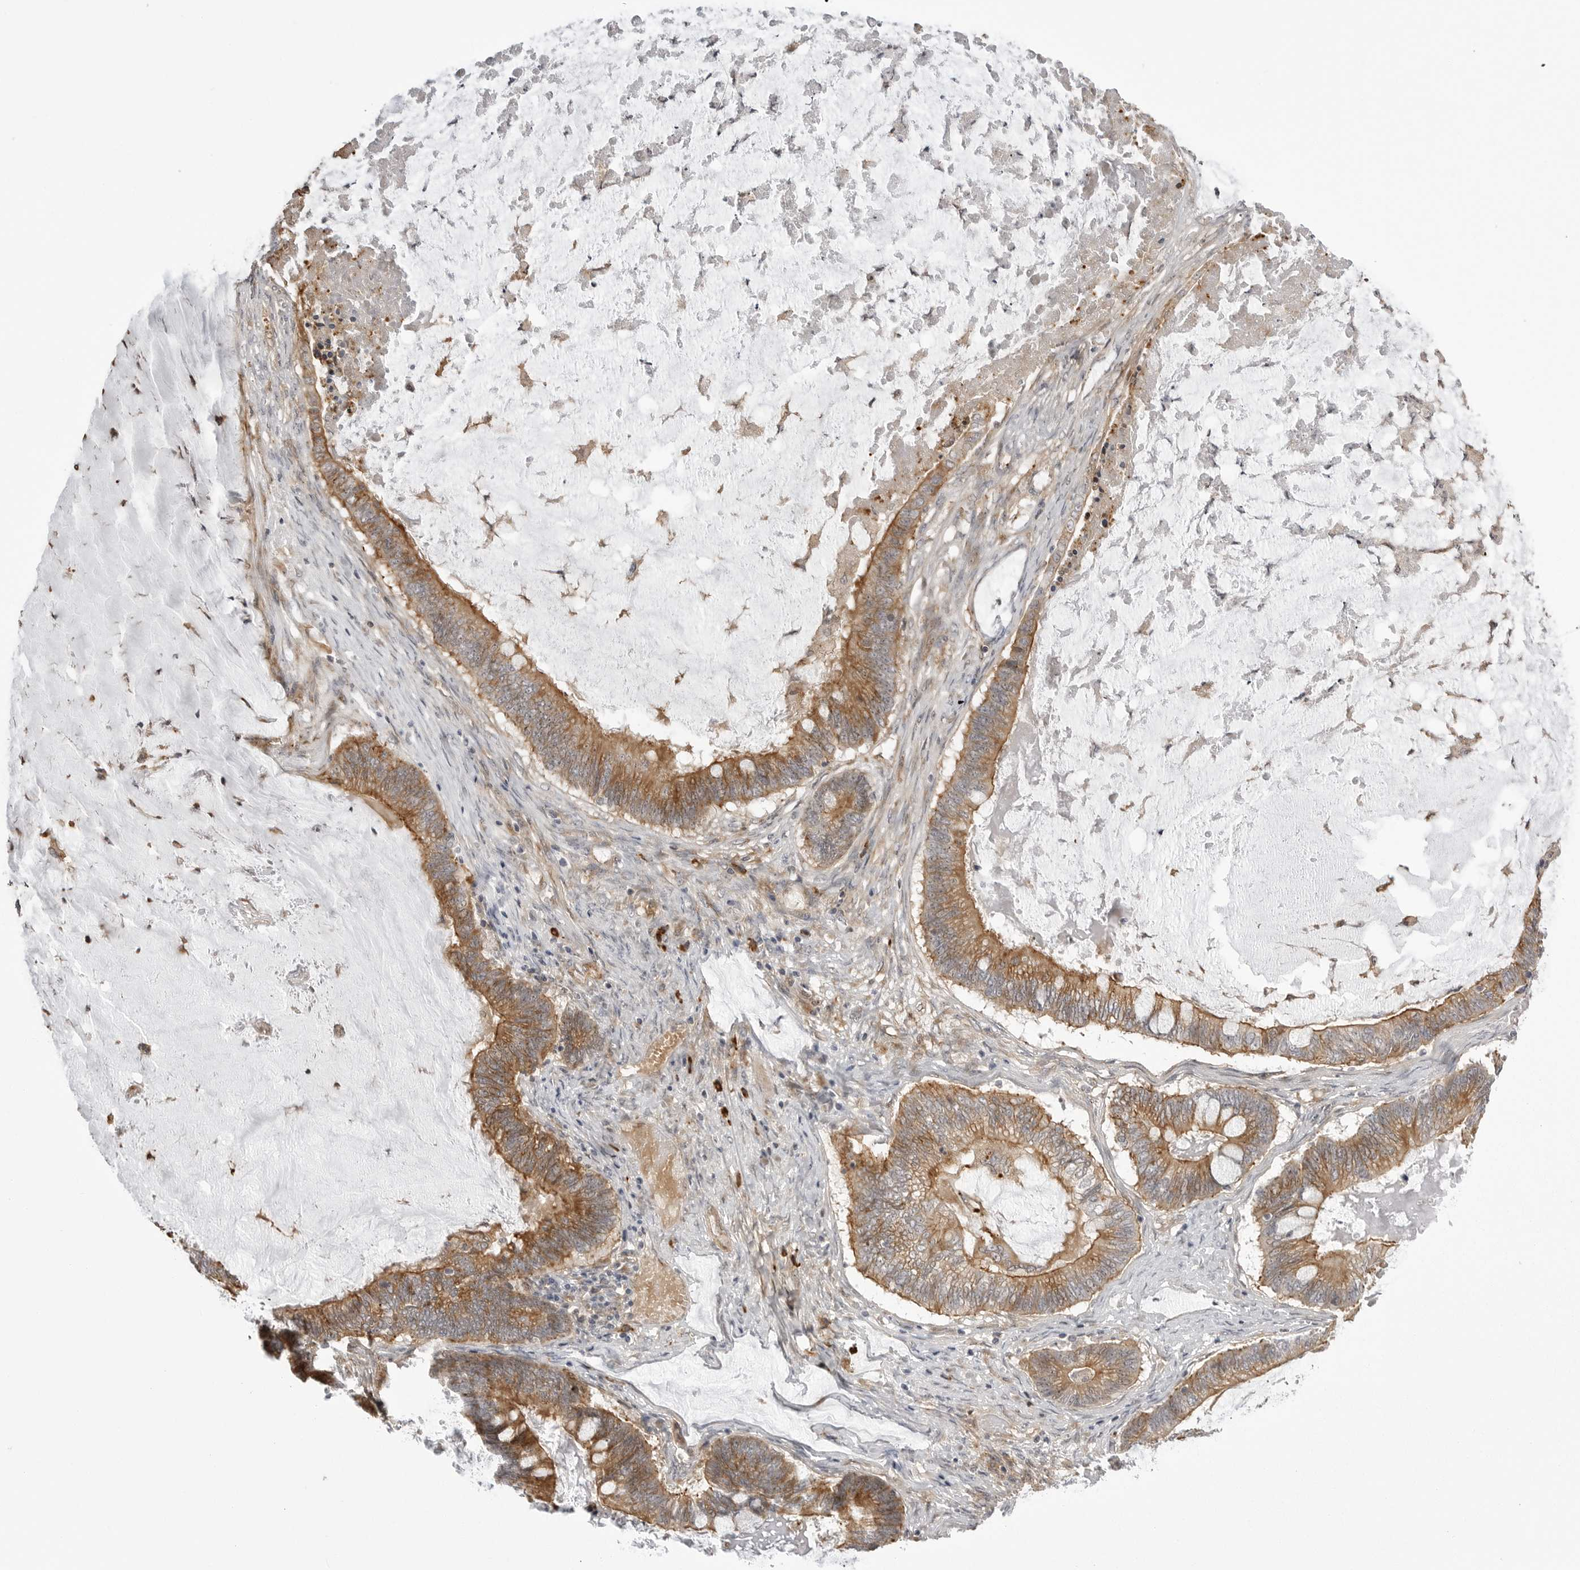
{"staining": {"intensity": "moderate", "quantity": ">75%", "location": "cytoplasmic/membranous"}, "tissue": "ovarian cancer", "cell_type": "Tumor cells", "image_type": "cancer", "snomed": [{"axis": "morphology", "description": "Cystadenocarcinoma, mucinous, NOS"}, {"axis": "topography", "description": "Ovary"}], "caption": "Mucinous cystadenocarcinoma (ovarian) tissue shows moderate cytoplasmic/membranous staining in about >75% of tumor cells", "gene": "ARL5A", "patient": {"sex": "female", "age": 61}}